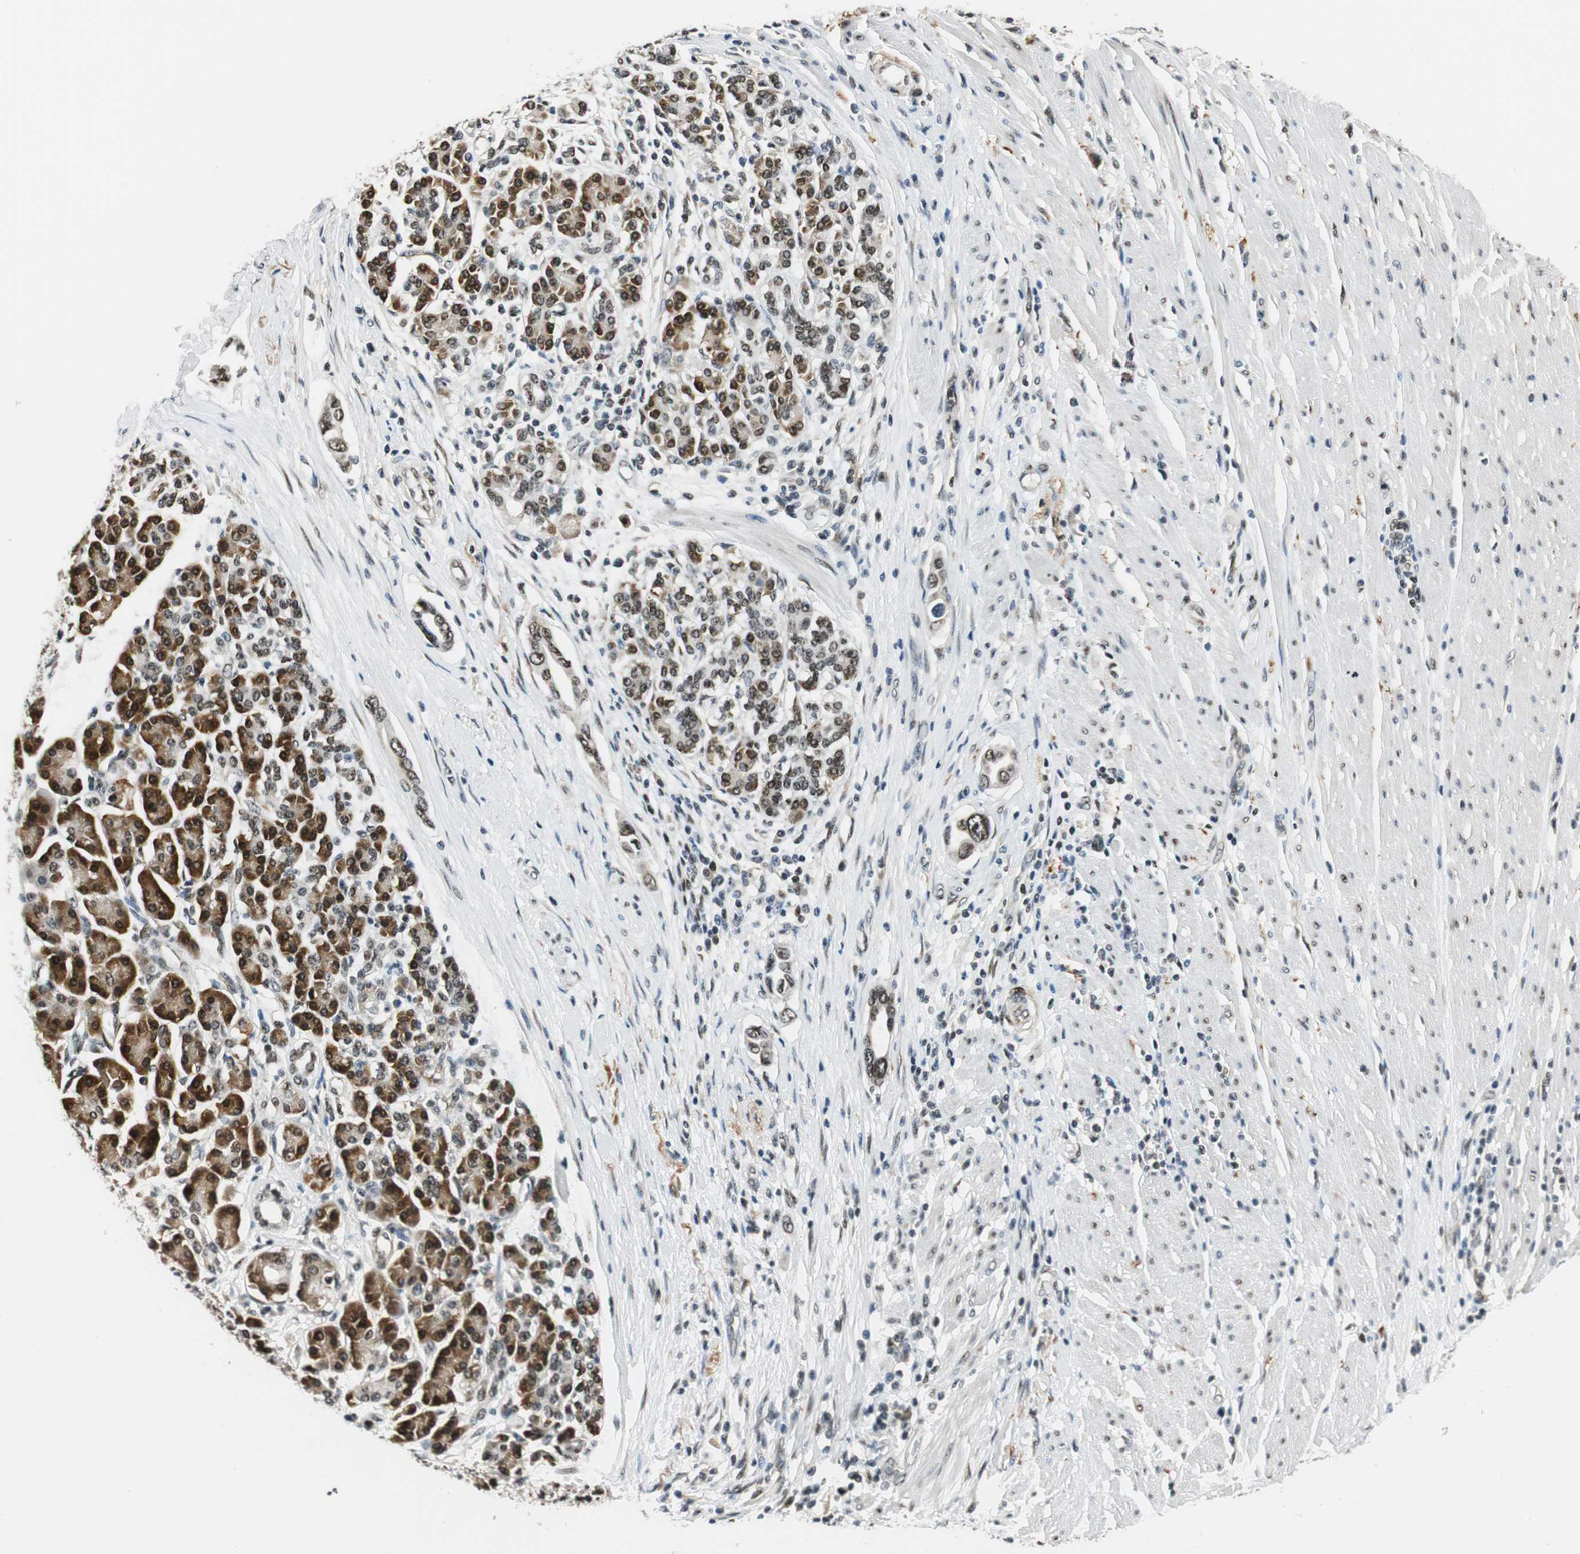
{"staining": {"intensity": "weak", "quantity": ">75%", "location": "nuclear"}, "tissue": "pancreatic cancer", "cell_type": "Tumor cells", "image_type": "cancer", "snomed": [{"axis": "morphology", "description": "Adenocarcinoma, NOS"}, {"axis": "topography", "description": "Pancreas"}], "caption": "Tumor cells reveal low levels of weak nuclear staining in approximately >75% of cells in human adenocarcinoma (pancreatic).", "gene": "RING1", "patient": {"sex": "female", "age": 57}}